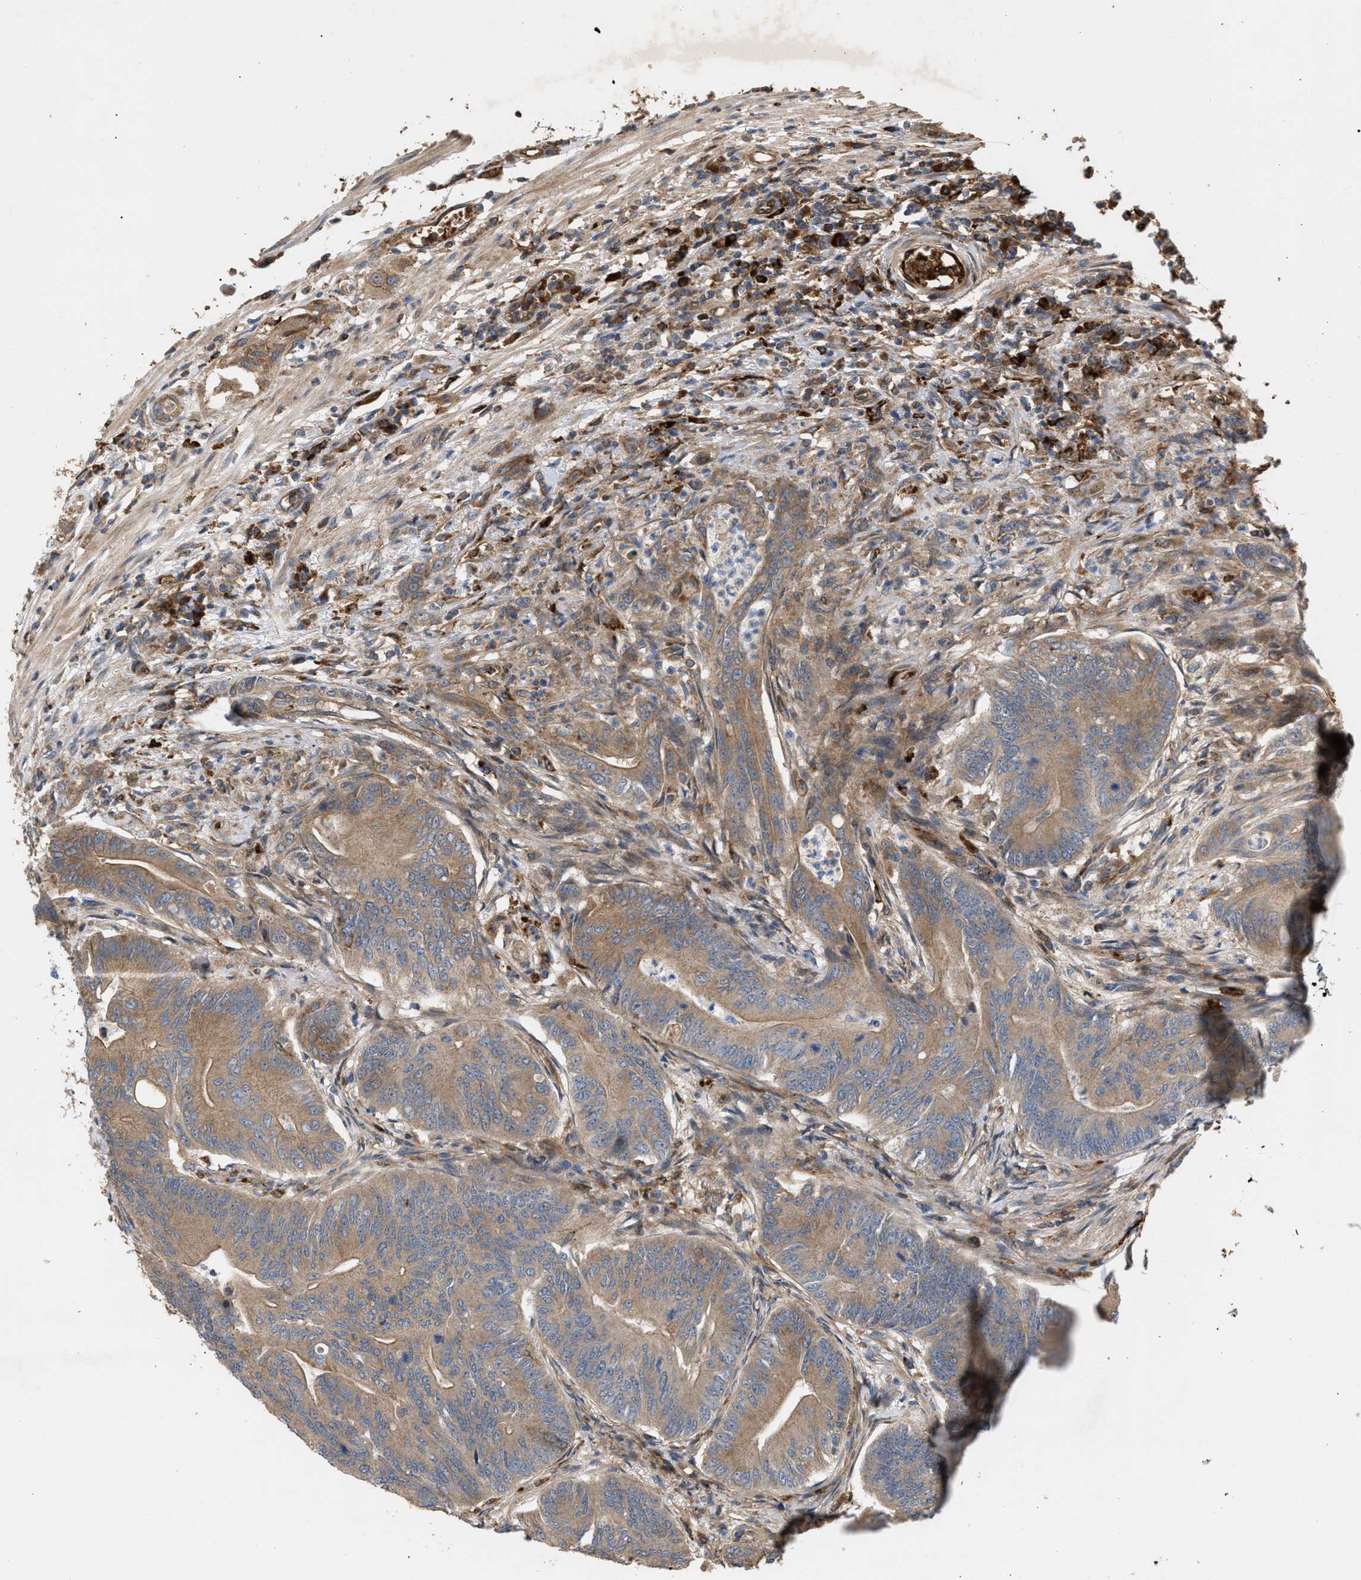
{"staining": {"intensity": "moderate", "quantity": ">75%", "location": "cytoplasmic/membranous"}, "tissue": "colorectal cancer", "cell_type": "Tumor cells", "image_type": "cancer", "snomed": [{"axis": "morphology", "description": "Adenoma, NOS"}, {"axis": "morphology", "description": "Adenocarcinoma, NOS"}, {"axis": "topography", "description": "Colon"}], "caption": "Immunohistochemistry micrograph of neoplastic tissue: human adenocarcinoma (colorectal) stained using immunohistochemistry (IHC) displays medium levels of moderate protein expression localized specifically in the cytoplasmic/membranous of tumor cells, appearing as a cytoplasmic/membranous brown color.", "gene": "GCC1", "patient": {"sex": "male", "age": 79}}